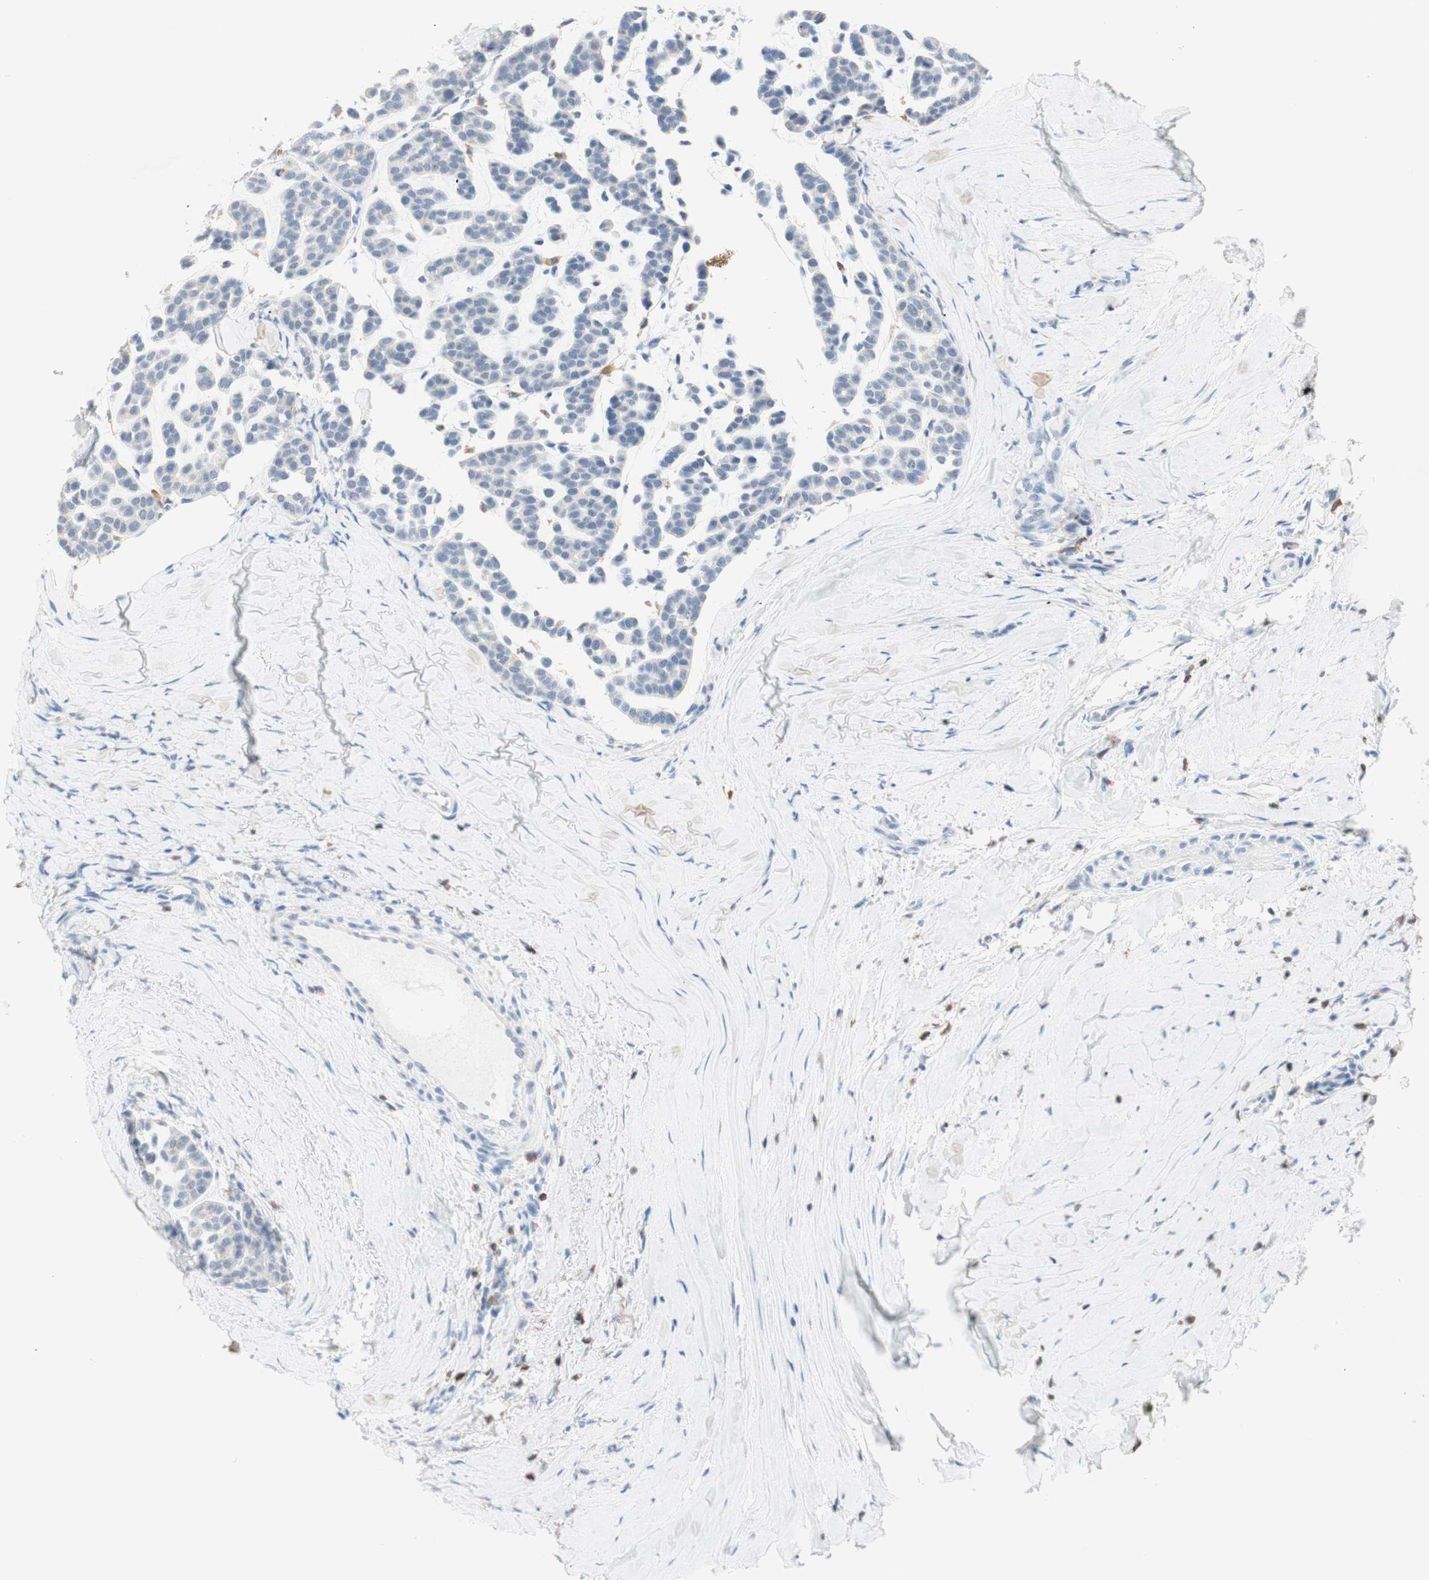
{"staining": {"intensity": "negative", "quantity": "none", "location": "none"}, "tissue": "head and neck cancer", "cell_type": "Tumor cells", "image_type": "cancer", "snomed": [{"axis": "morphology", "description": "Adenocarcinoma, NOS"}, {"axis": "morphology", "description": "Adenoma, NOS"}, {"axis": "topography", "description": "Head-Neck"}], "caption": "Micrograph shows no protein expression in tumor cells of head and neck cancer tissue.", "gene": "SPINK6", "patient": {"sex": "female", "age": 55}}